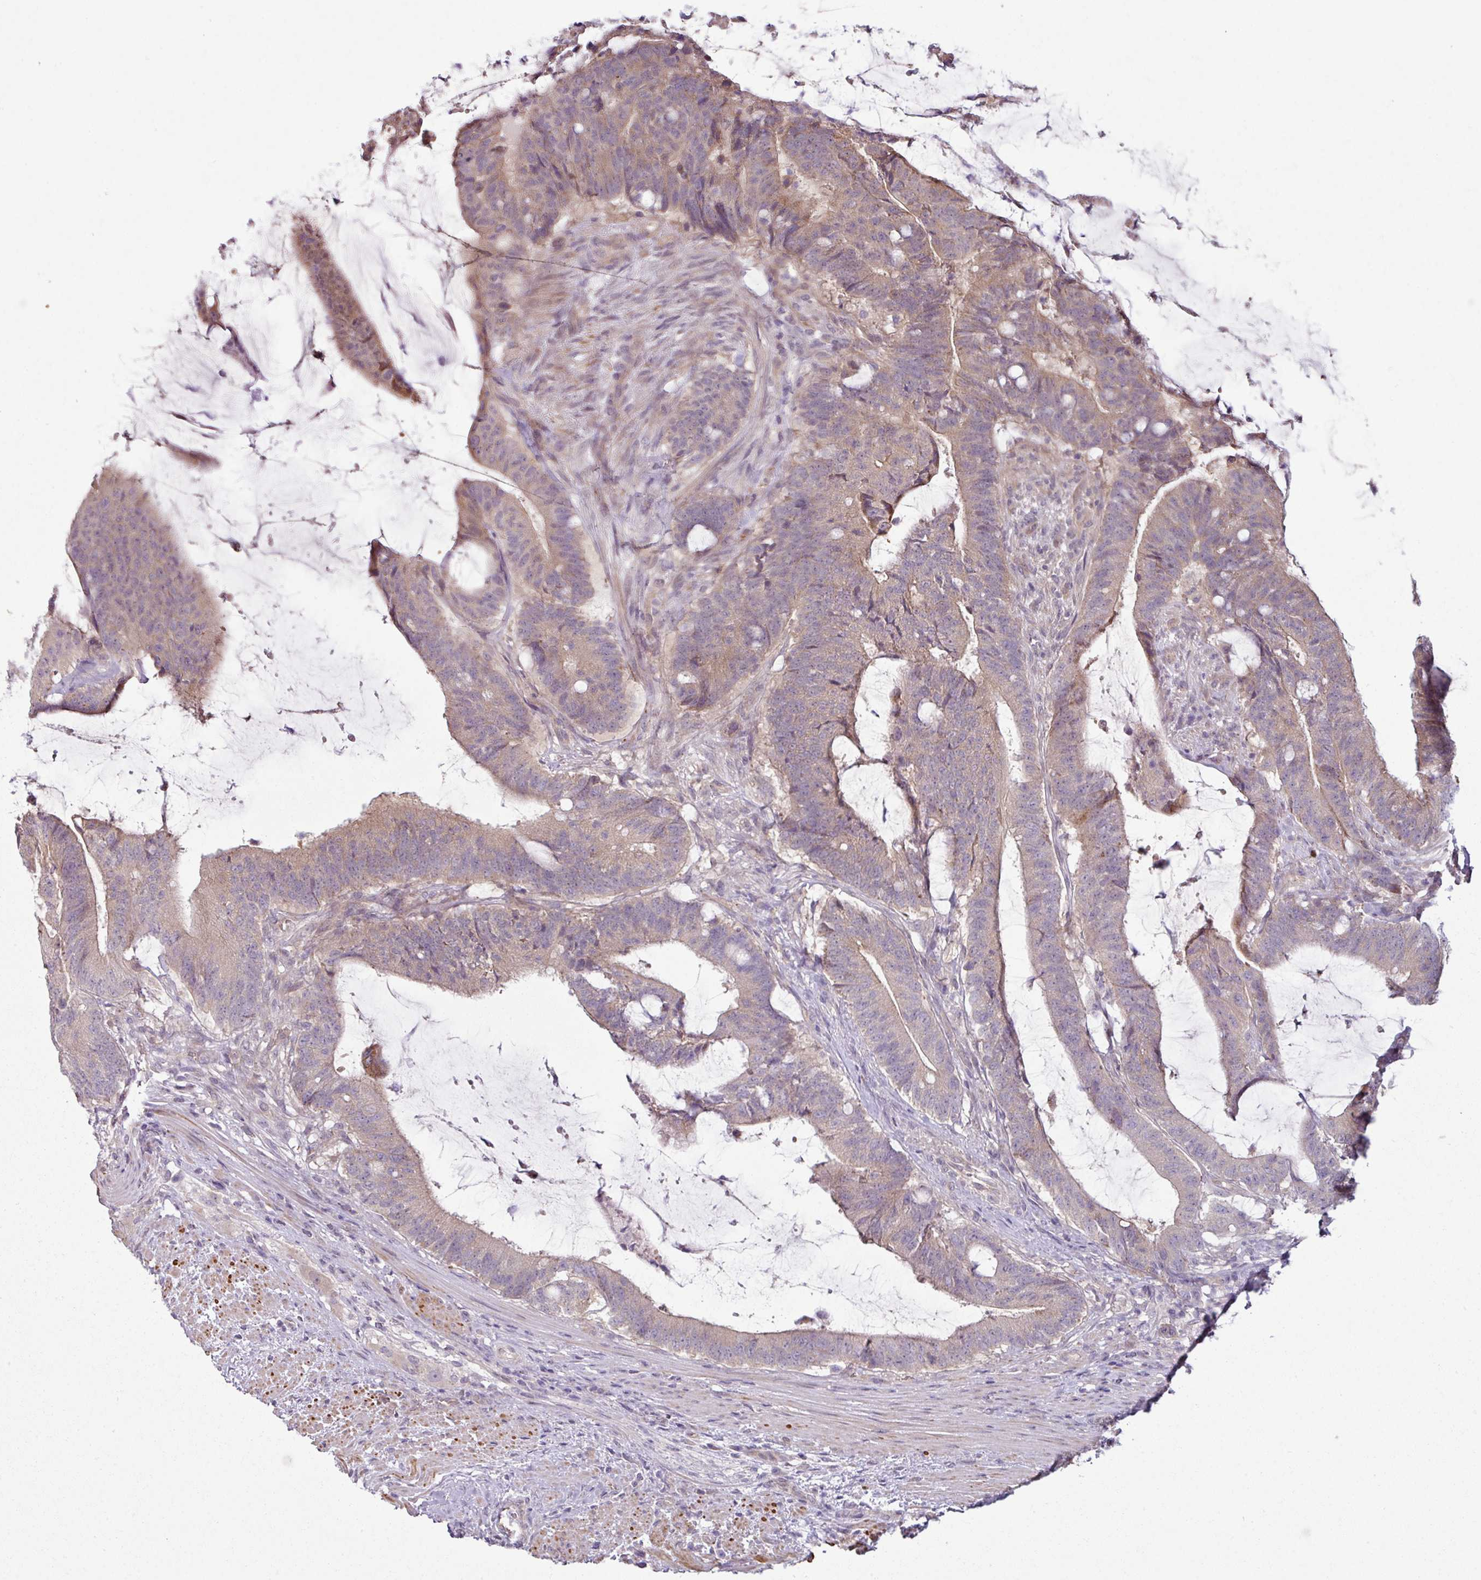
{"staining": {"intensity": "weak", "quantity": ">75%", "location": "cytoplasmic/membranous"}, "tissue": "colorectal cancer", "cell_type": "Tumor cells", "image_type": "cancer", "snomed": [{"axis": "morphology", "description": "Adenocarcinoma, NOS"}, {"axis": "topography", "description": "Colon"}], "caption": "Immunohistochemical staining of colorectal cancer displays low levels of weak cytoplasmic/membranous protein staining in approximately >75% of tumor cells. The staining is performed using DAB (3,3'-diaminobenzidine) brown chromogen to label protein expression. The nuclei are counter-stained blue using hematoxylin.", "gene": "DERPC", "patient": {"sex": "female", "age": 43}}